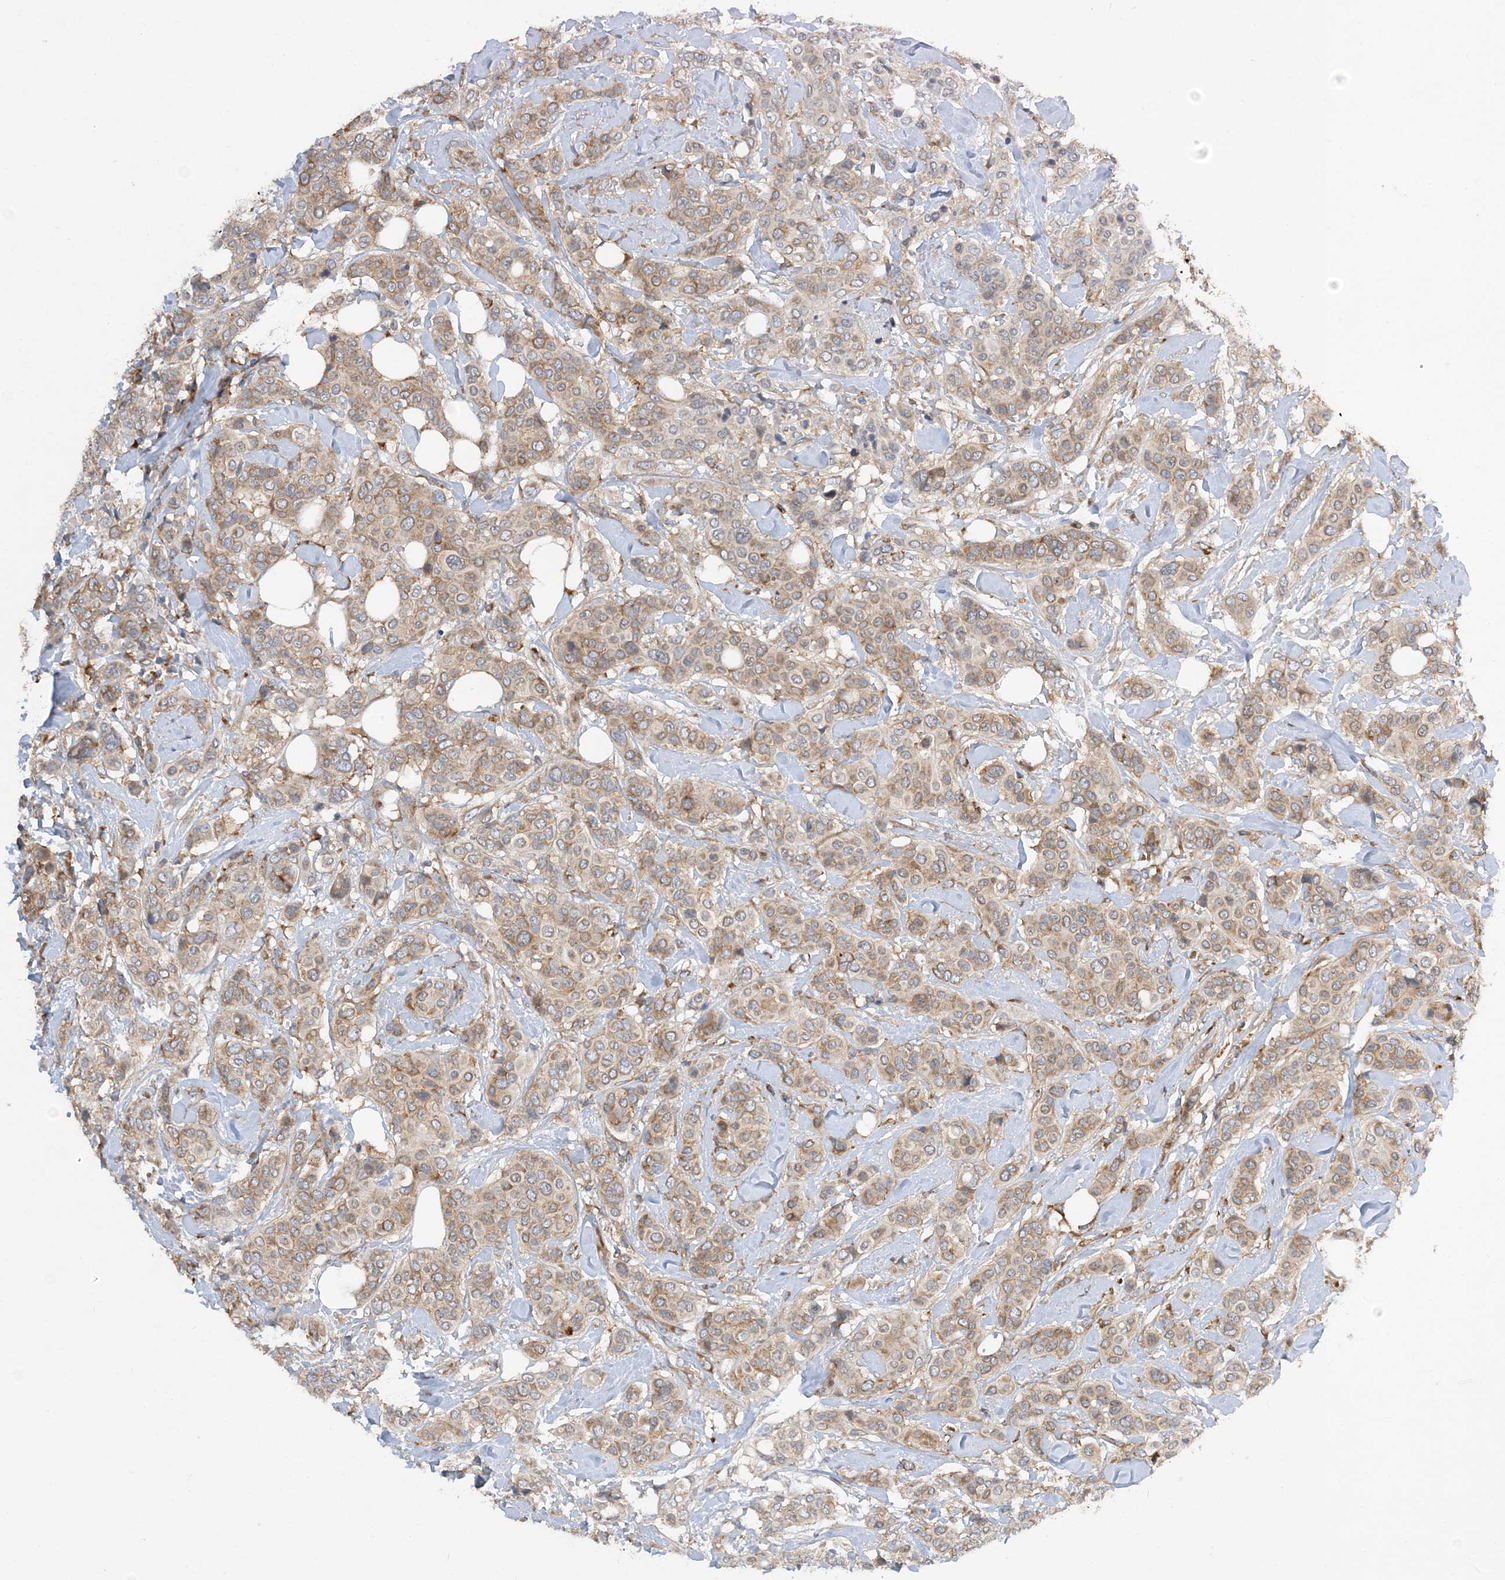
{"staining": {"intensity": "moderate", "quantity": ">75%", "location": "cytoplasmic/membranous"}, "tissue": "breast cancer", "cell_type": "Tumor cells", "image_type": "cancer", "snomed": [{"axis": "morphology", "description": "Lobular carcinoma"}, {"axis": "topography", "description": "Breast"}], "caption": "Moderate cytoplasmic/membranous protein expression is present in approximately >75% of tumor cells in breast lobular carcinoma.", "gene": "LARP4B", "patient": {"sex": "female", "age": 51}}